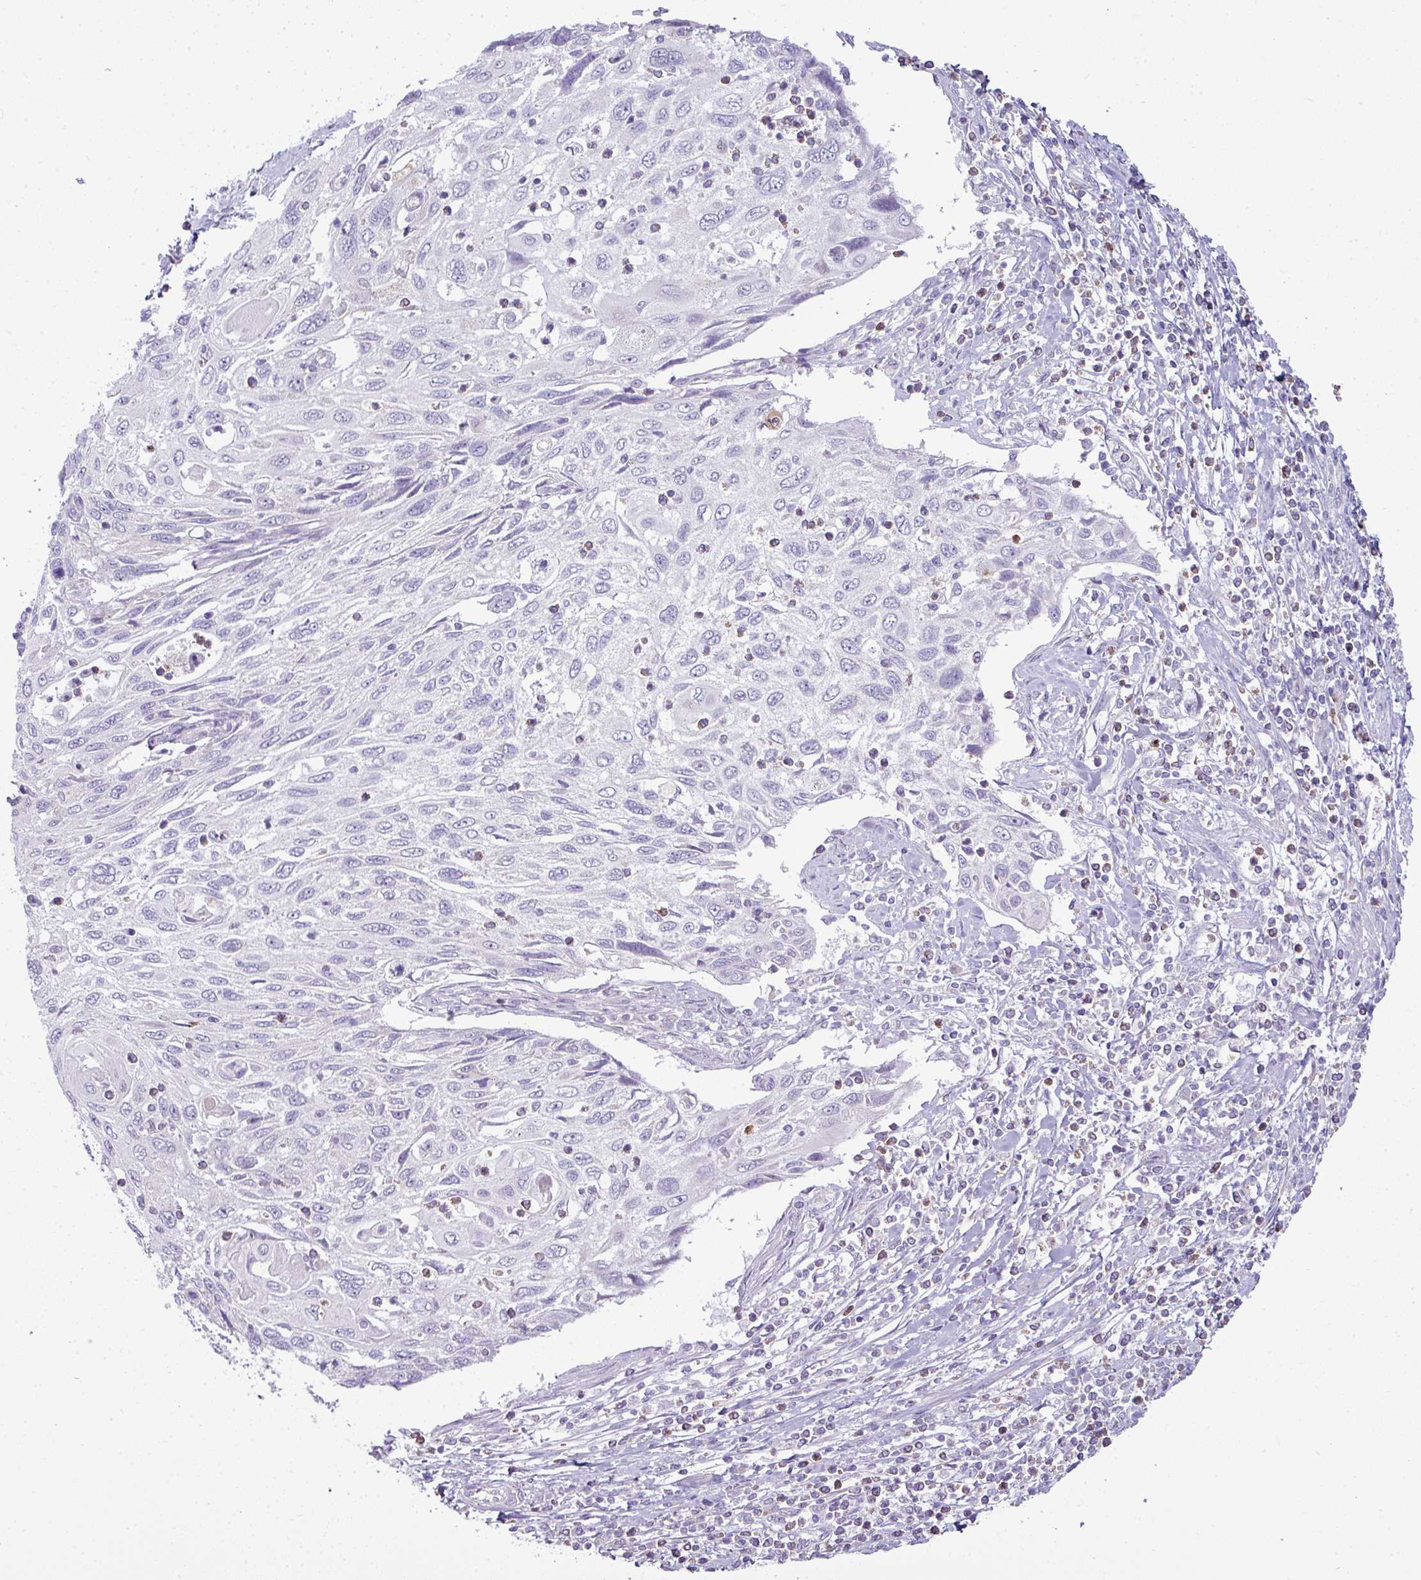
{"staining": {"intensity": "negative", "quantity": "none", "location": "none"}, "tissue": "cervical cancer", "cell_type": "Tumor cells", "image_type": "cancer", "snomed": [{"axis": "morphology", "description": "Squamous cell carcinoma, NOS"}, {"axis": "topography", "description": "Cervix"}], "caption": "Immunohistochemical staining of human squamous cell carcinoma (cervical) exhibits no significant positivity in tumor cells.", "gene": "HBEGF", "patient": {"sex": "female", "age": 70}}